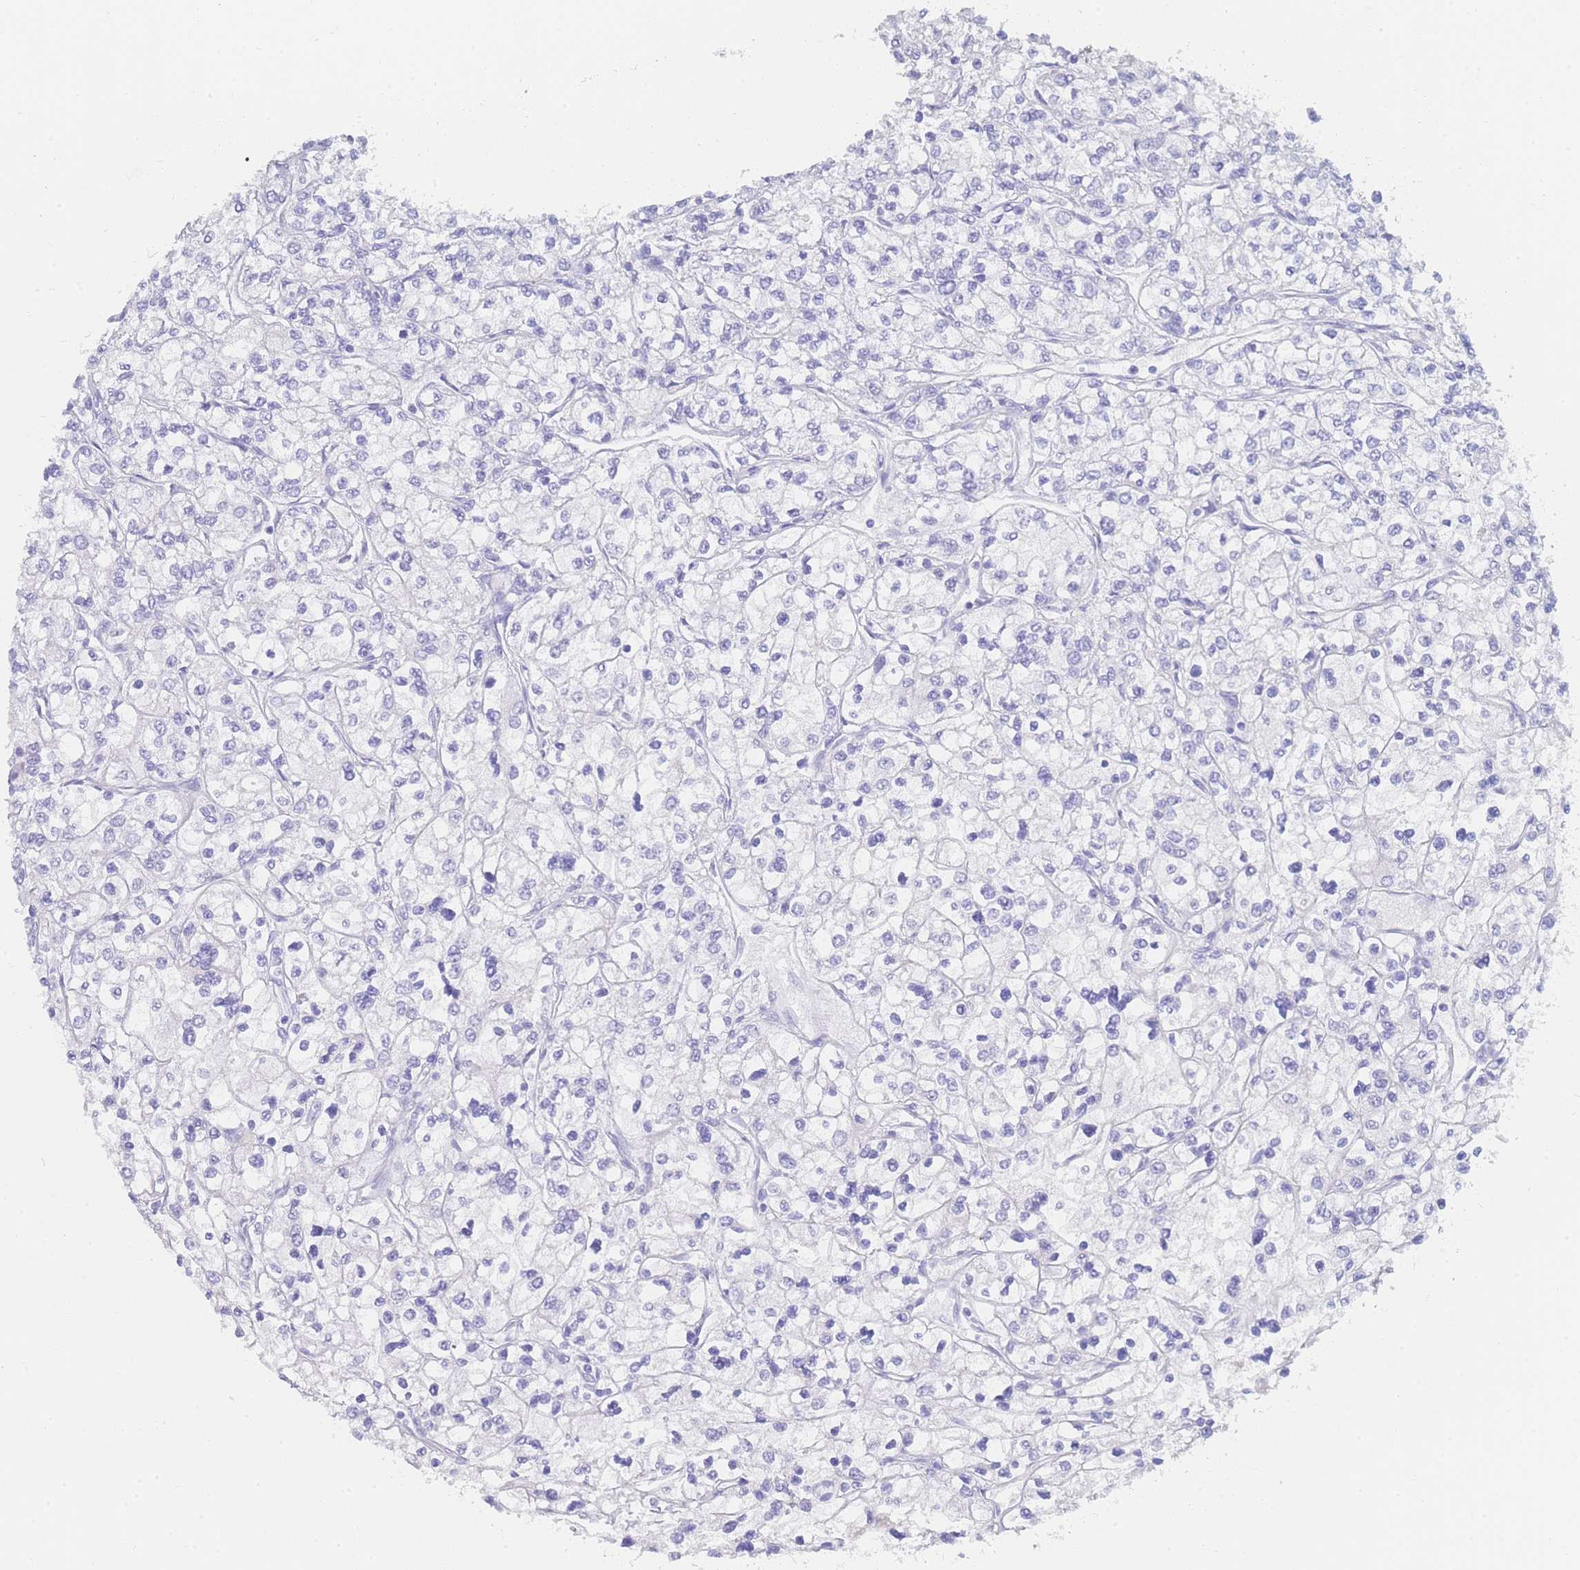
{"staining": {"intensity": "negative", "quantity": "none", "location": "none"}, "tissue": "renal cancer", "cell_type": "Tumor cells", "image_type": "cancer", "snomed": [{"axis": "morphology", "description": "Adenocarcinoma, NOS"}, {"axis": "topography", "description": "Kidney"}], "caption": "Tumor cells are negative for protein expression in human renal cancer (adenocarcinoma).", "gene": "LZTFL1", "patient": {"sex": "male", "age": 80}}